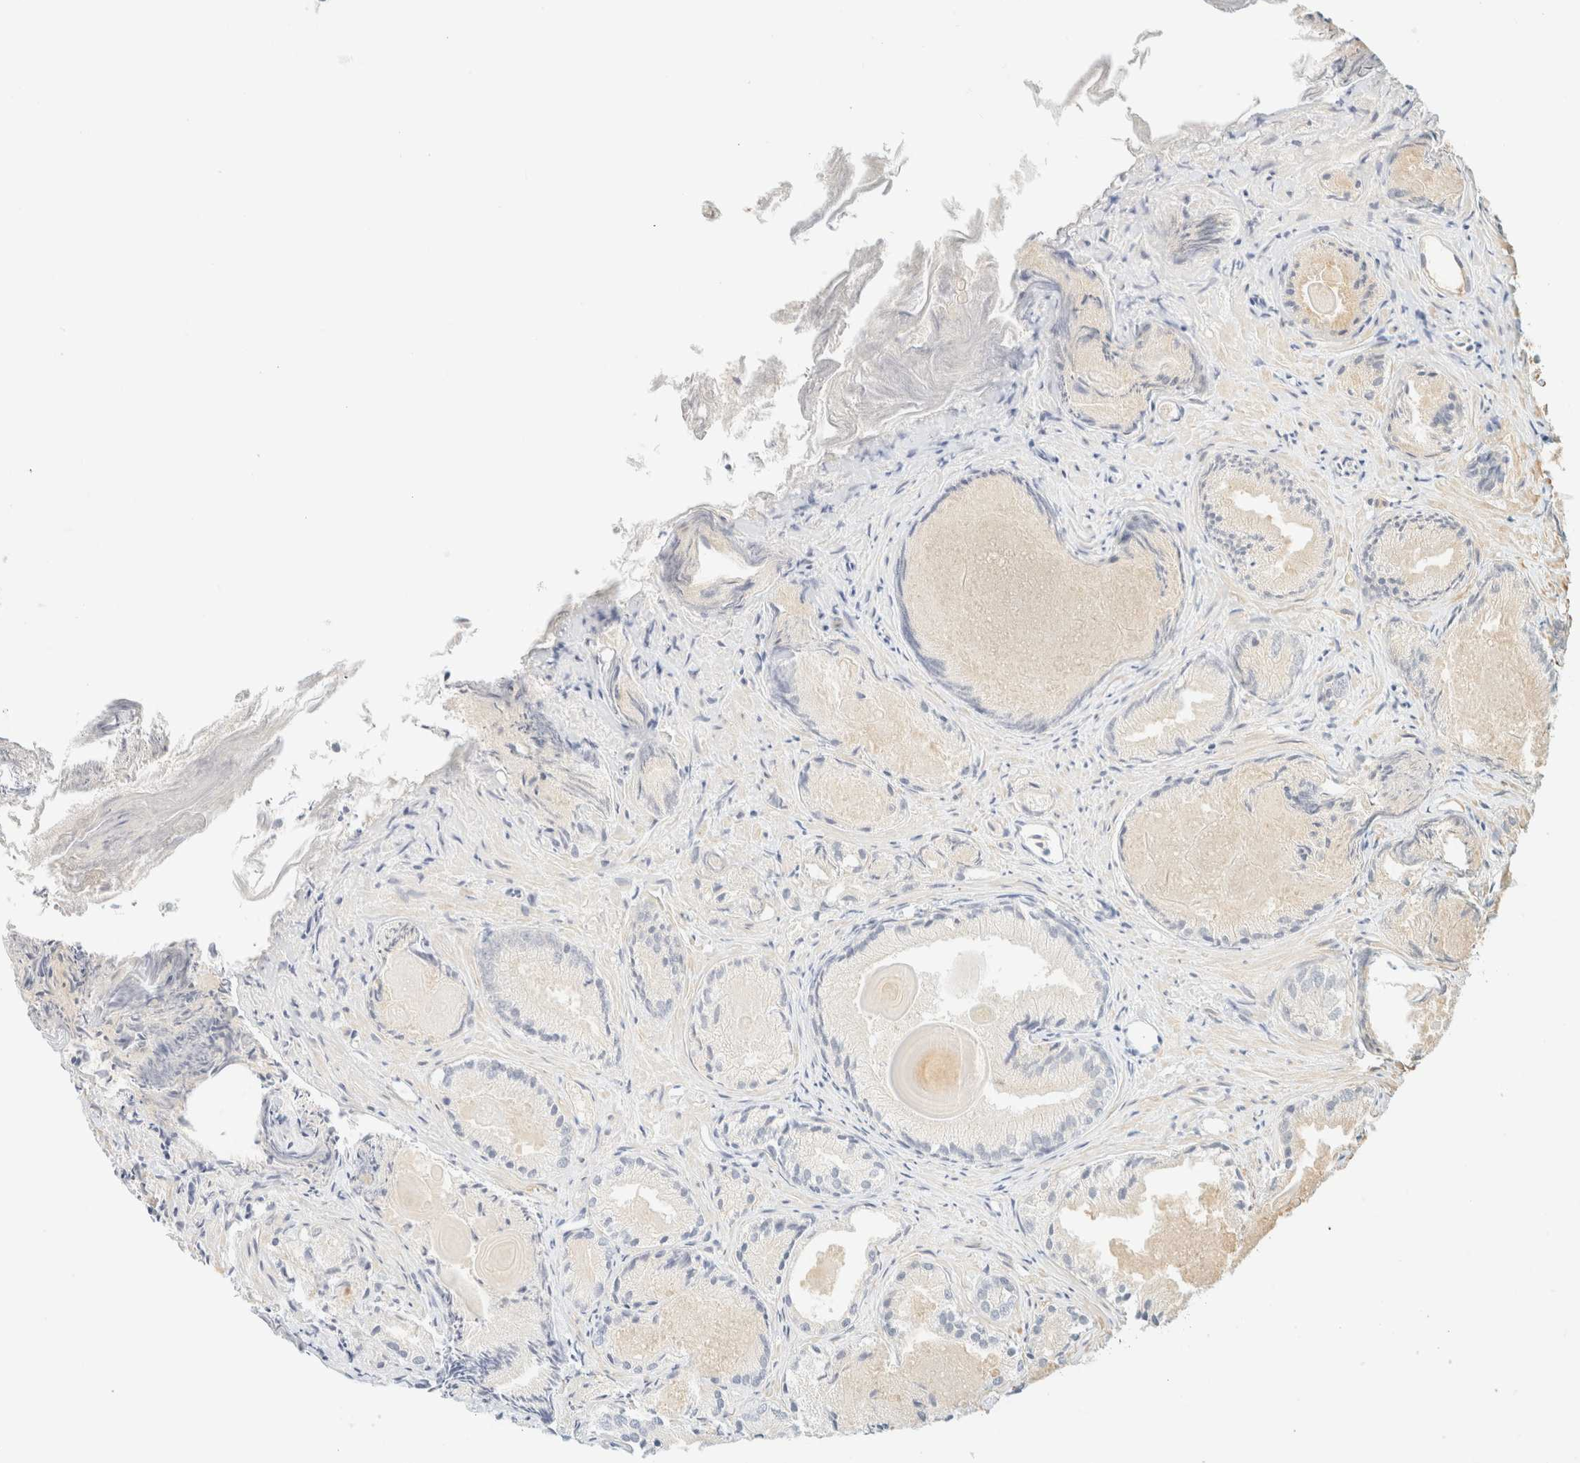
{"staining": {"intensity": "negative", "quantity": "none", "location": "none"}, "tissue": "prostate cancer", "cell_type": "Tumor cells", "image_type": "cancer", "snomed": [{"axis": "morphology", "description": "Adenocarcinoma, Low grade"}, {"axis": "topography", "description": "Prostate"}], "caption": "There is no significant expression in tumor cells of prostate cancer (adenocarcinoma (low-grade)).", "gene": "TIMD4", "patient": {"sex": "male", "age": 72}}